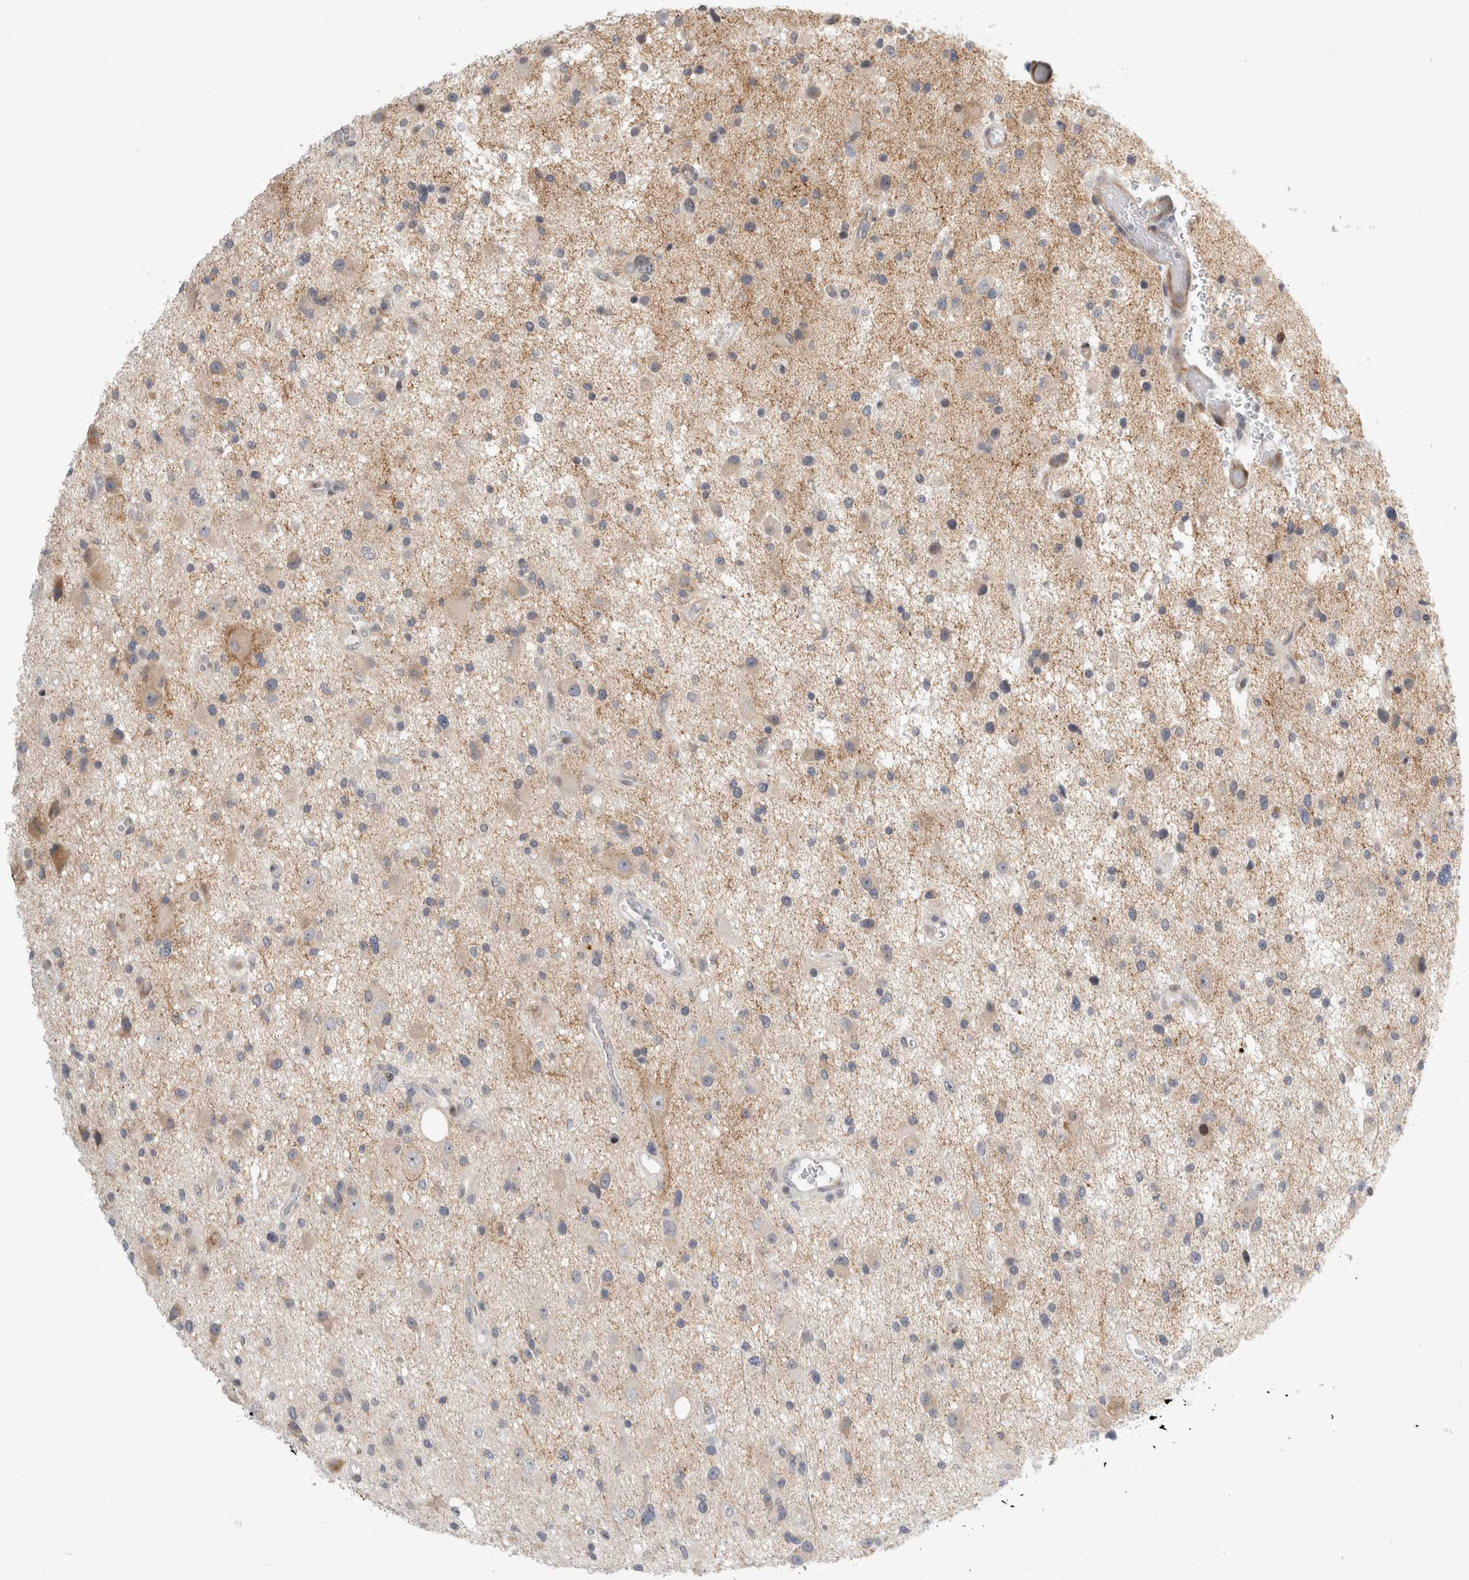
{"staining": {"intensity": "negative", "quantity": "none", "location": "none"}, "tissue": "glioma", "cell_type": "Tumor cells", "image_type": "cancer", "snomed": [{"axis": "morphology", "description": "Glioma, malignant, High grade"}, {"axis": "topography", "description": "Brain"}], "caption": "High magnification brightfield microscopy of malignant glioma (high-grade) stained with DAB (3,3'-diaminobenzidine) (brown) and counterstained with hematoxylin (blue): tumor cells show no significant staining. (Brightfield microscopy of DAB (3,3'-diaminobenzidine) IHC at high magnification).", "gene": "UTP25", "patient": {"sex": "male", "age": 33}}